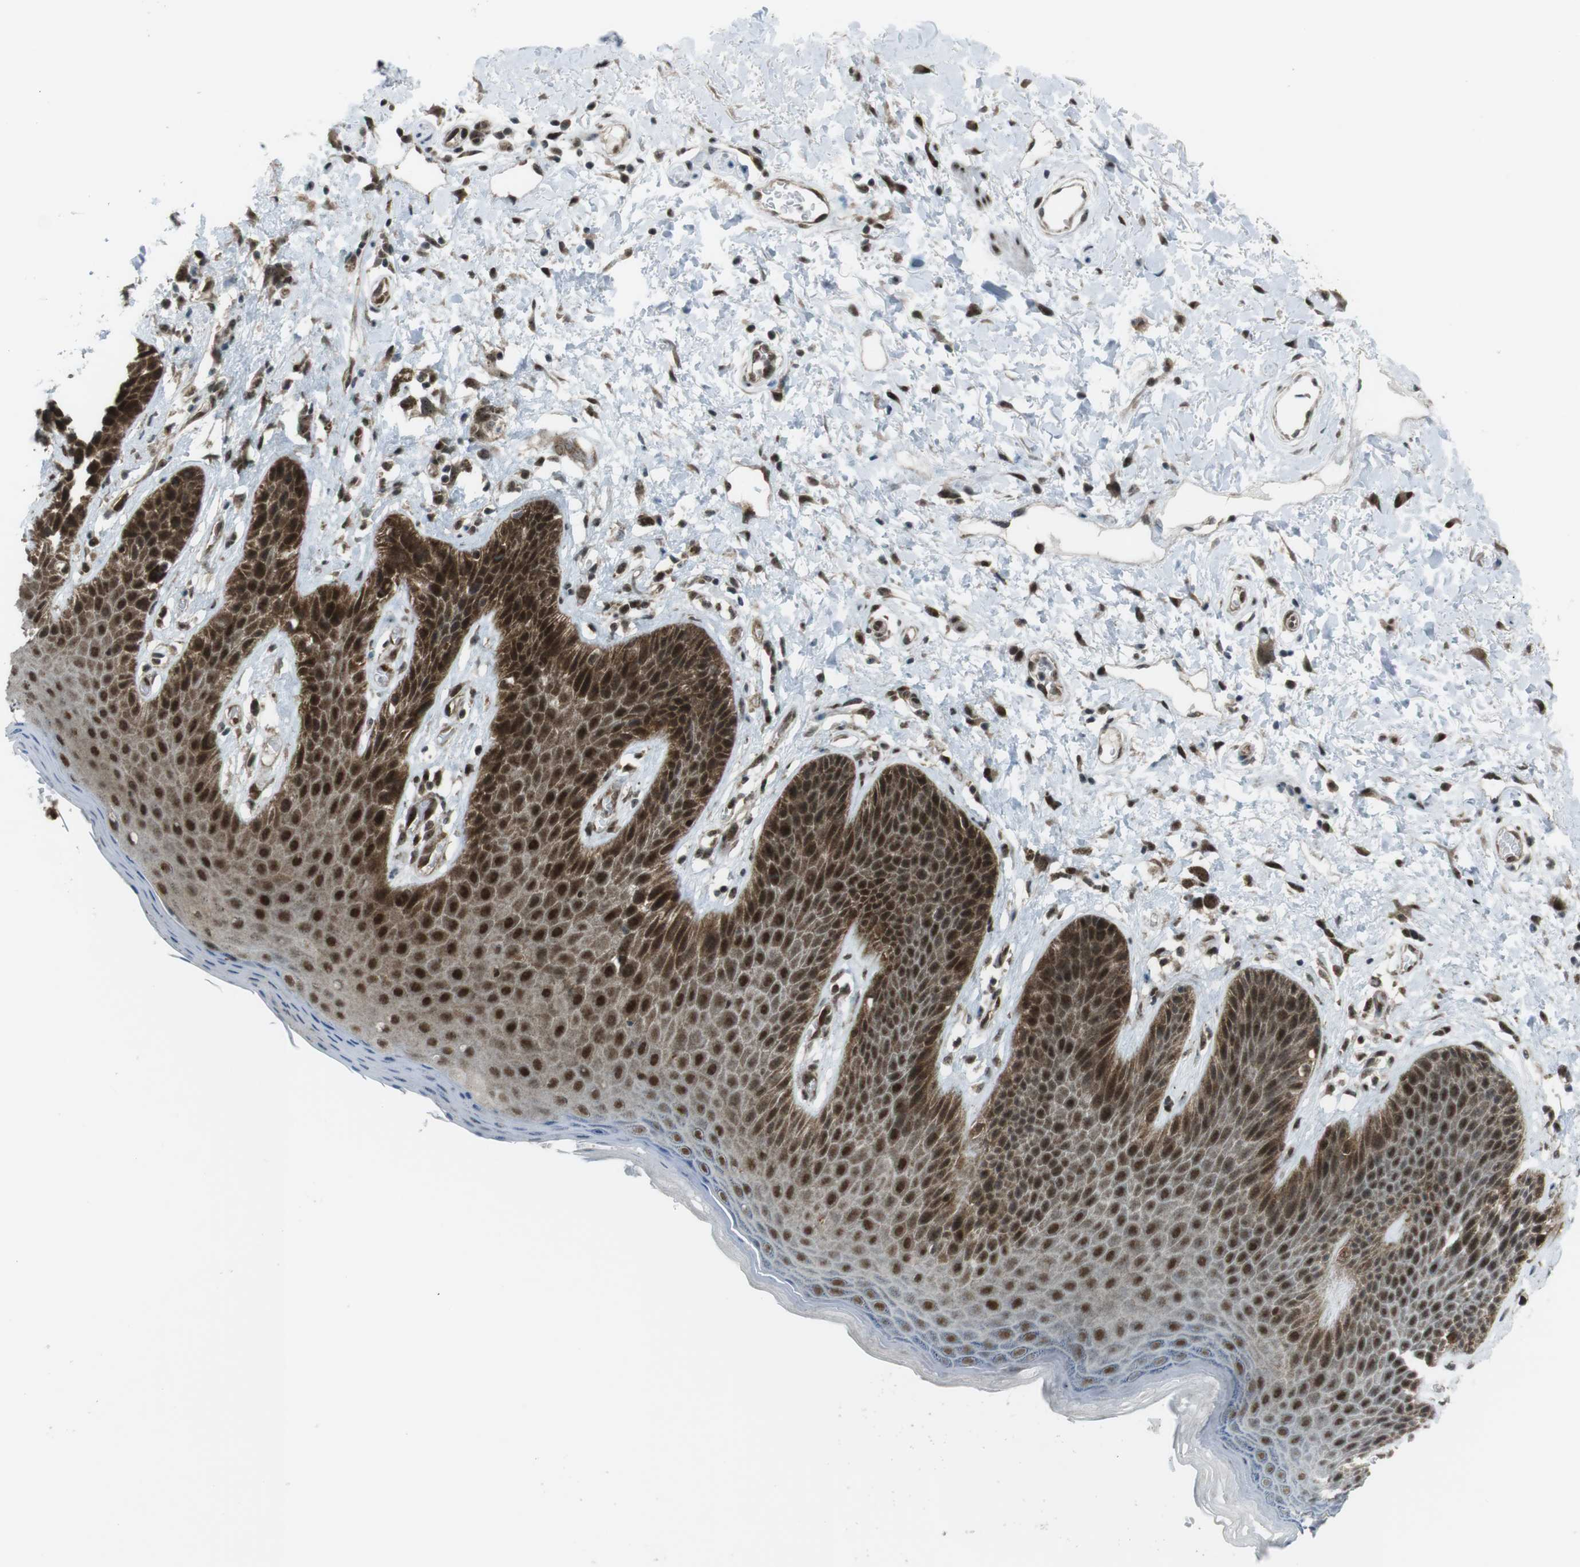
{"staining": {"intensity": "strong", "quantity": "25%-75%", "location": "cytoplasmic/membranous,nuclear"}, "tissue": "skin", "cell_type": "Epidermal cells", "image_type": "normal", "snomed": [{"axis": "morphology", "description": "Normal tissue, NOS"}, {"axis": "topography", "description": "Anal"}], "caption": "This image exhibits benign skin stained with IHC to label a protein in brown. The cytoplasmic/membranous,nuclear of epidermal cells show strong positivity for the protein. Nuclei are counter-stained blue.", "gene": "CSNK1D", "patient": {"sex": "female", "age": 46}}